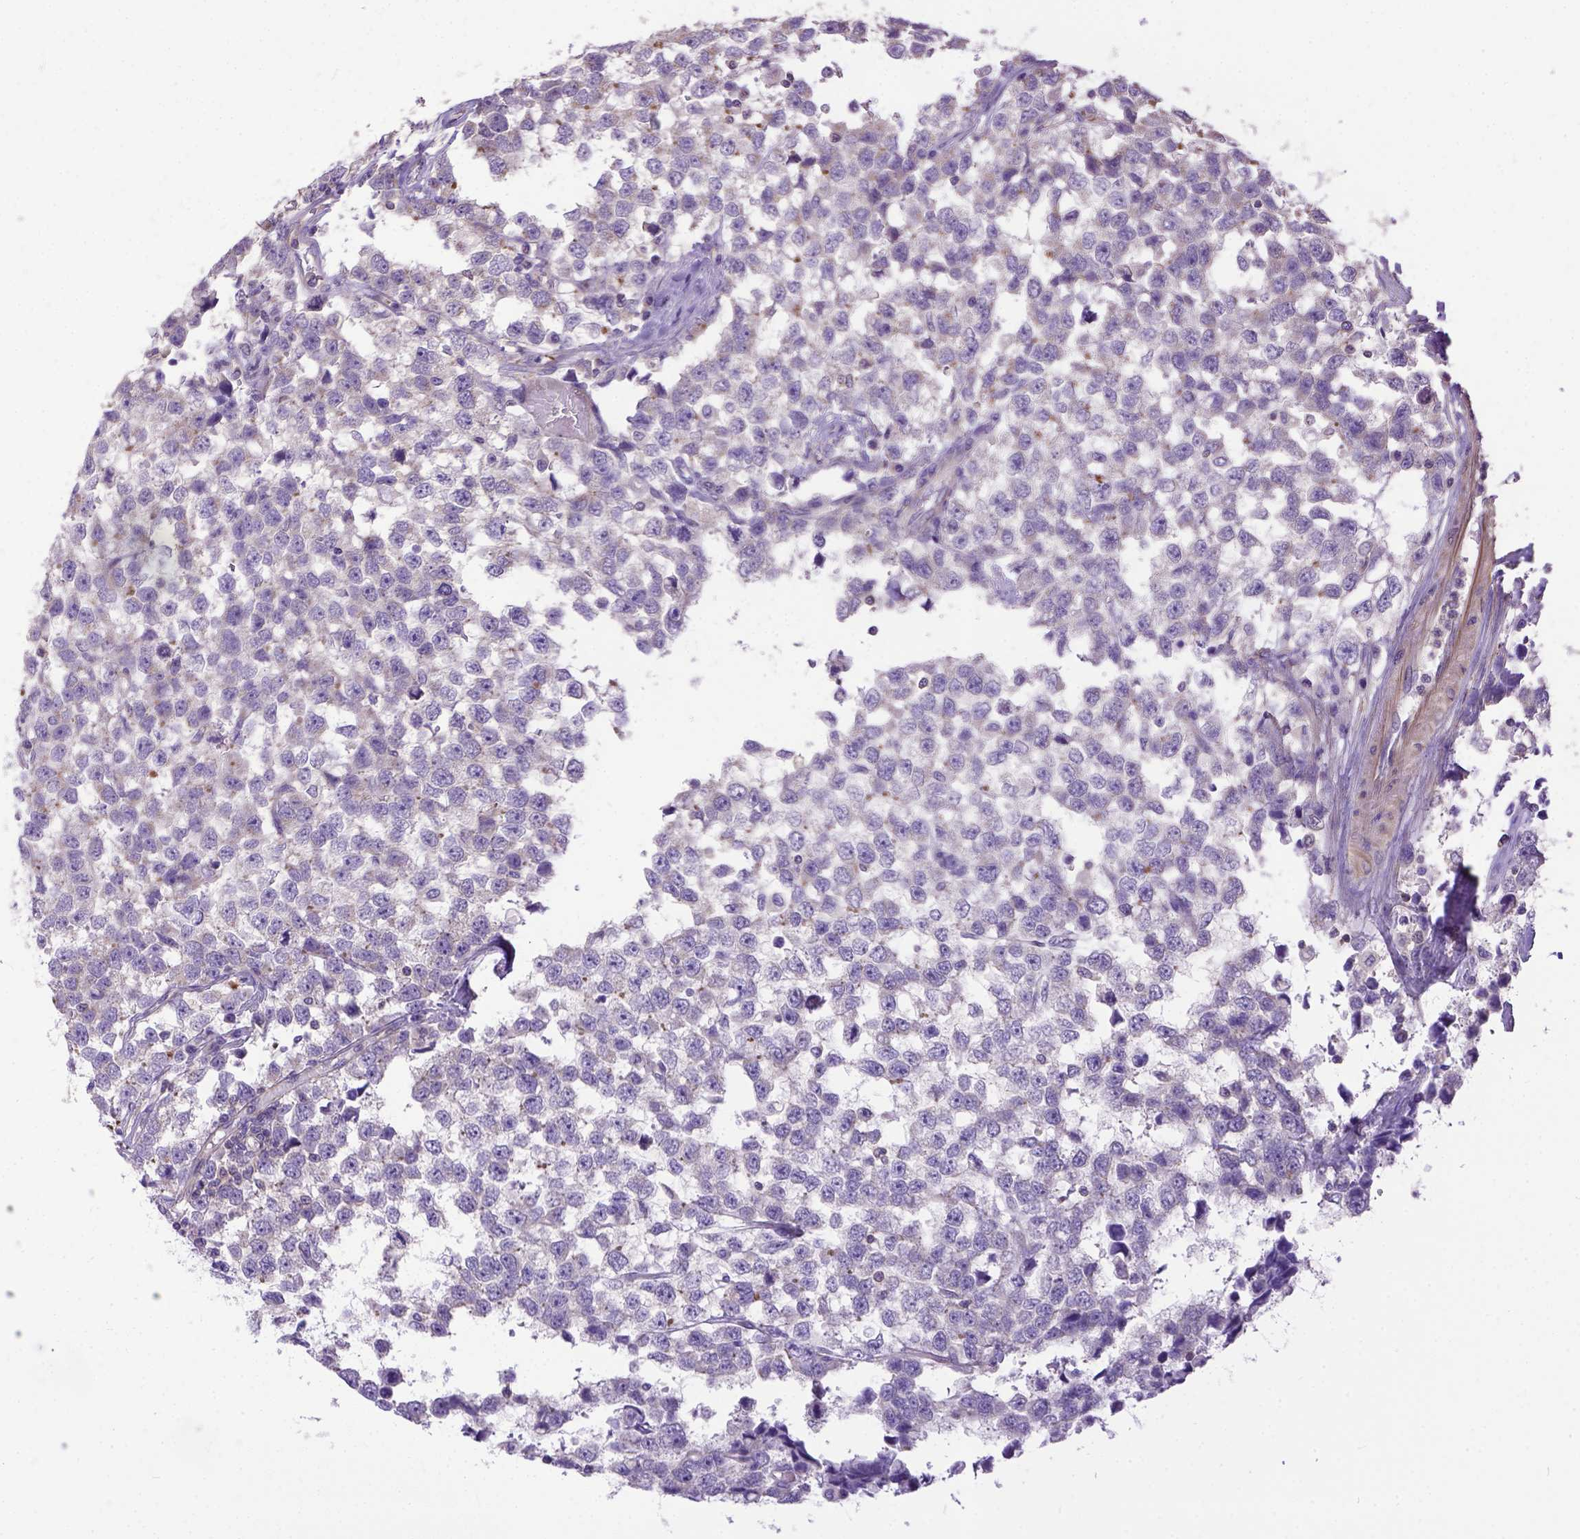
{"staining": {"intensity": "negative", "quantity": "none", "location": "none"}, "tissue": "testis cancer", "cell_type": "Tumor cells", "image_type": "cancer", "snomed": [{"axis": "morphology", "description": "Seminoma, NOS"}, {"axis": "topography", "description": "Testis"}], "caption": "This is an immunohistochemistry (IHC) micrograph of testis seminoma. There is no positivity in tumor cells.", "gene": "BANF2", "patient": {"sex": "male", "age": 34}}